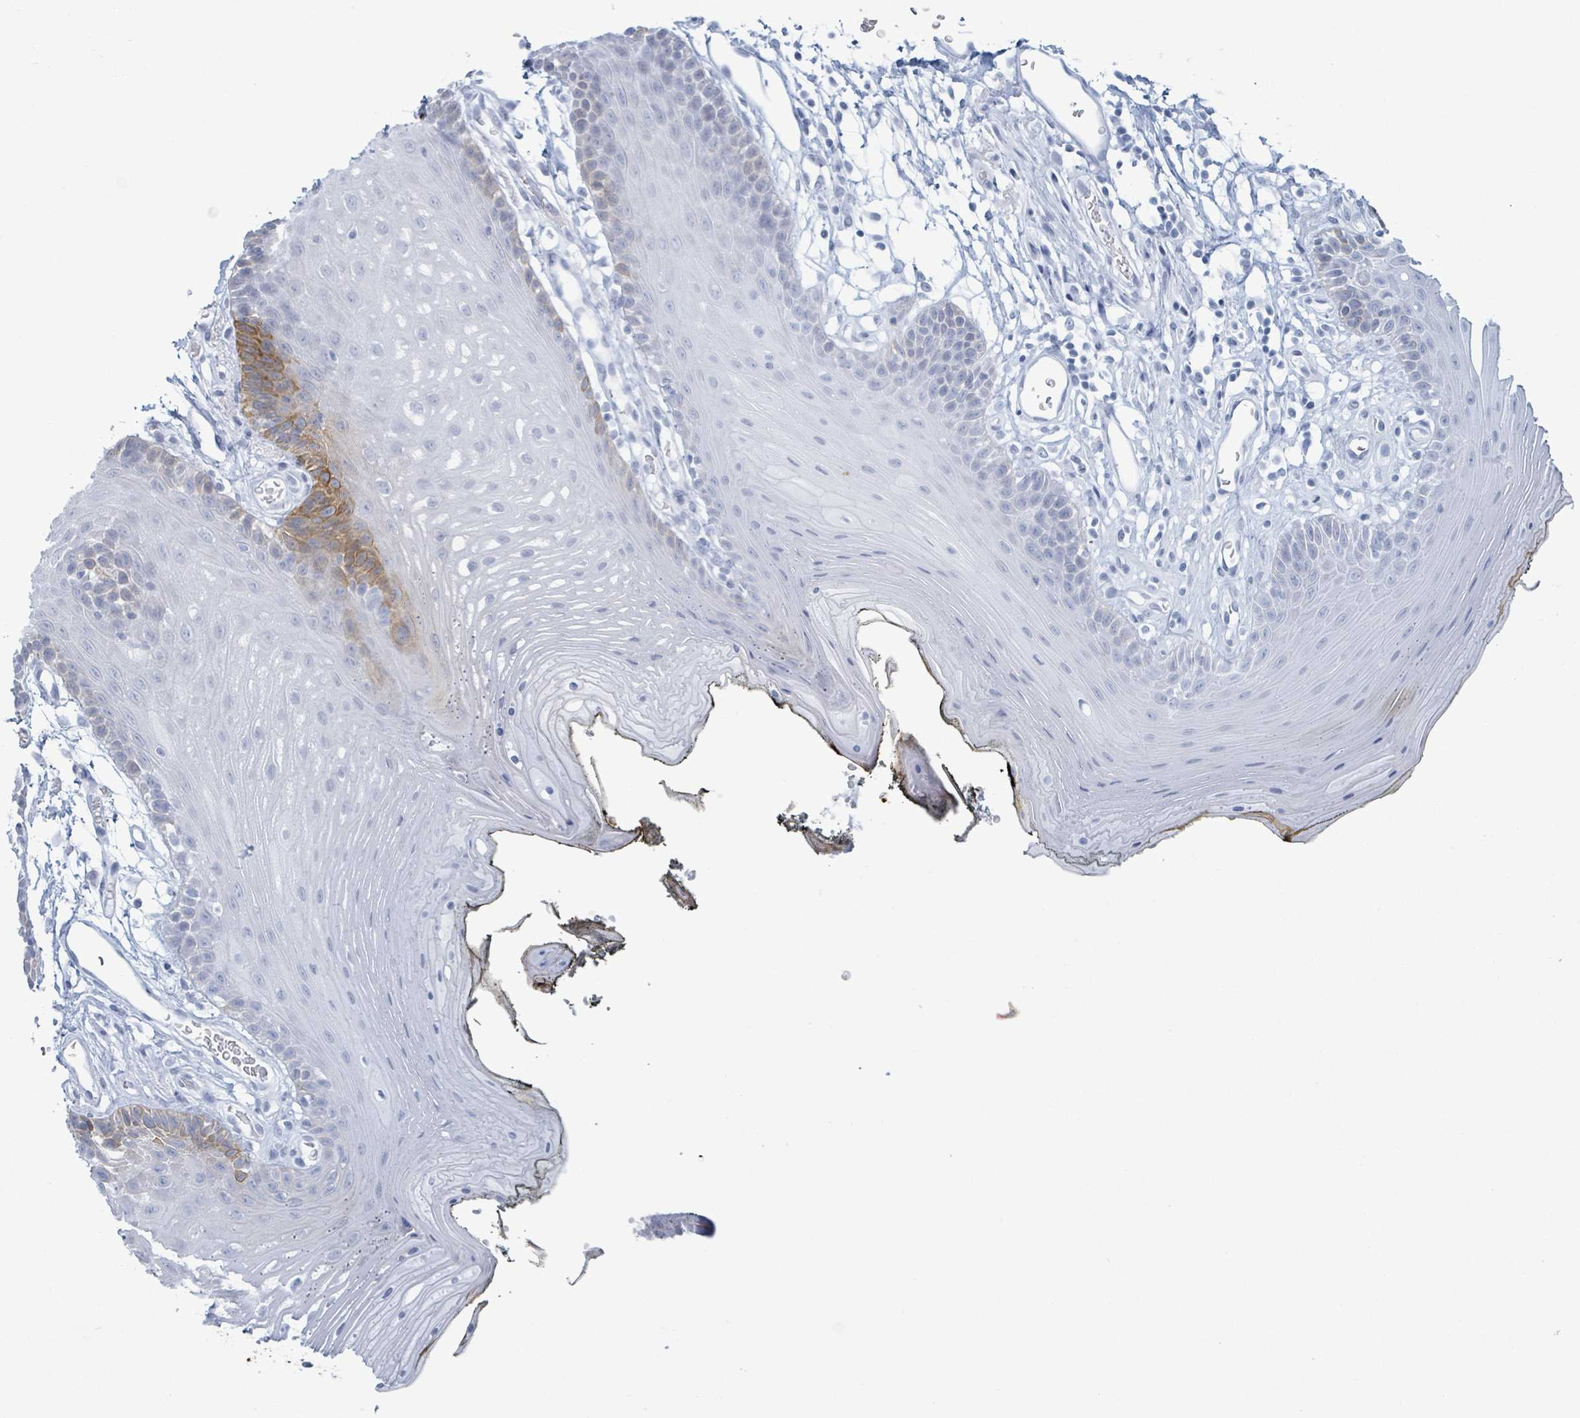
{"staining": {"intensity": "moderate", "quantity": "<25%", "location": "cytoplasmic/membranous"}, "tissue": "oral mucosa", "cell_type": "Squamous epithelial cells", "image_type": "normal", "snomed": [{"axis": "morphology", "description": "Normal tissue, NOS"}, {"axis": "topography", "description": "Oral tissue"}, {"axis": "topography", "description": "Tounge, NOS"}], "caption": "A brown stain shows moderate cytoplasmic/membranous expression of a protein in squamous epithelial cells of normal oral mucosa. The staining is performed using DAB brown chromogen to label protein expression. The nuclei are counter-stained blue using hematoxylin.", "gene": "KRT8", "patient": {"sex": "female", "age": 81}}